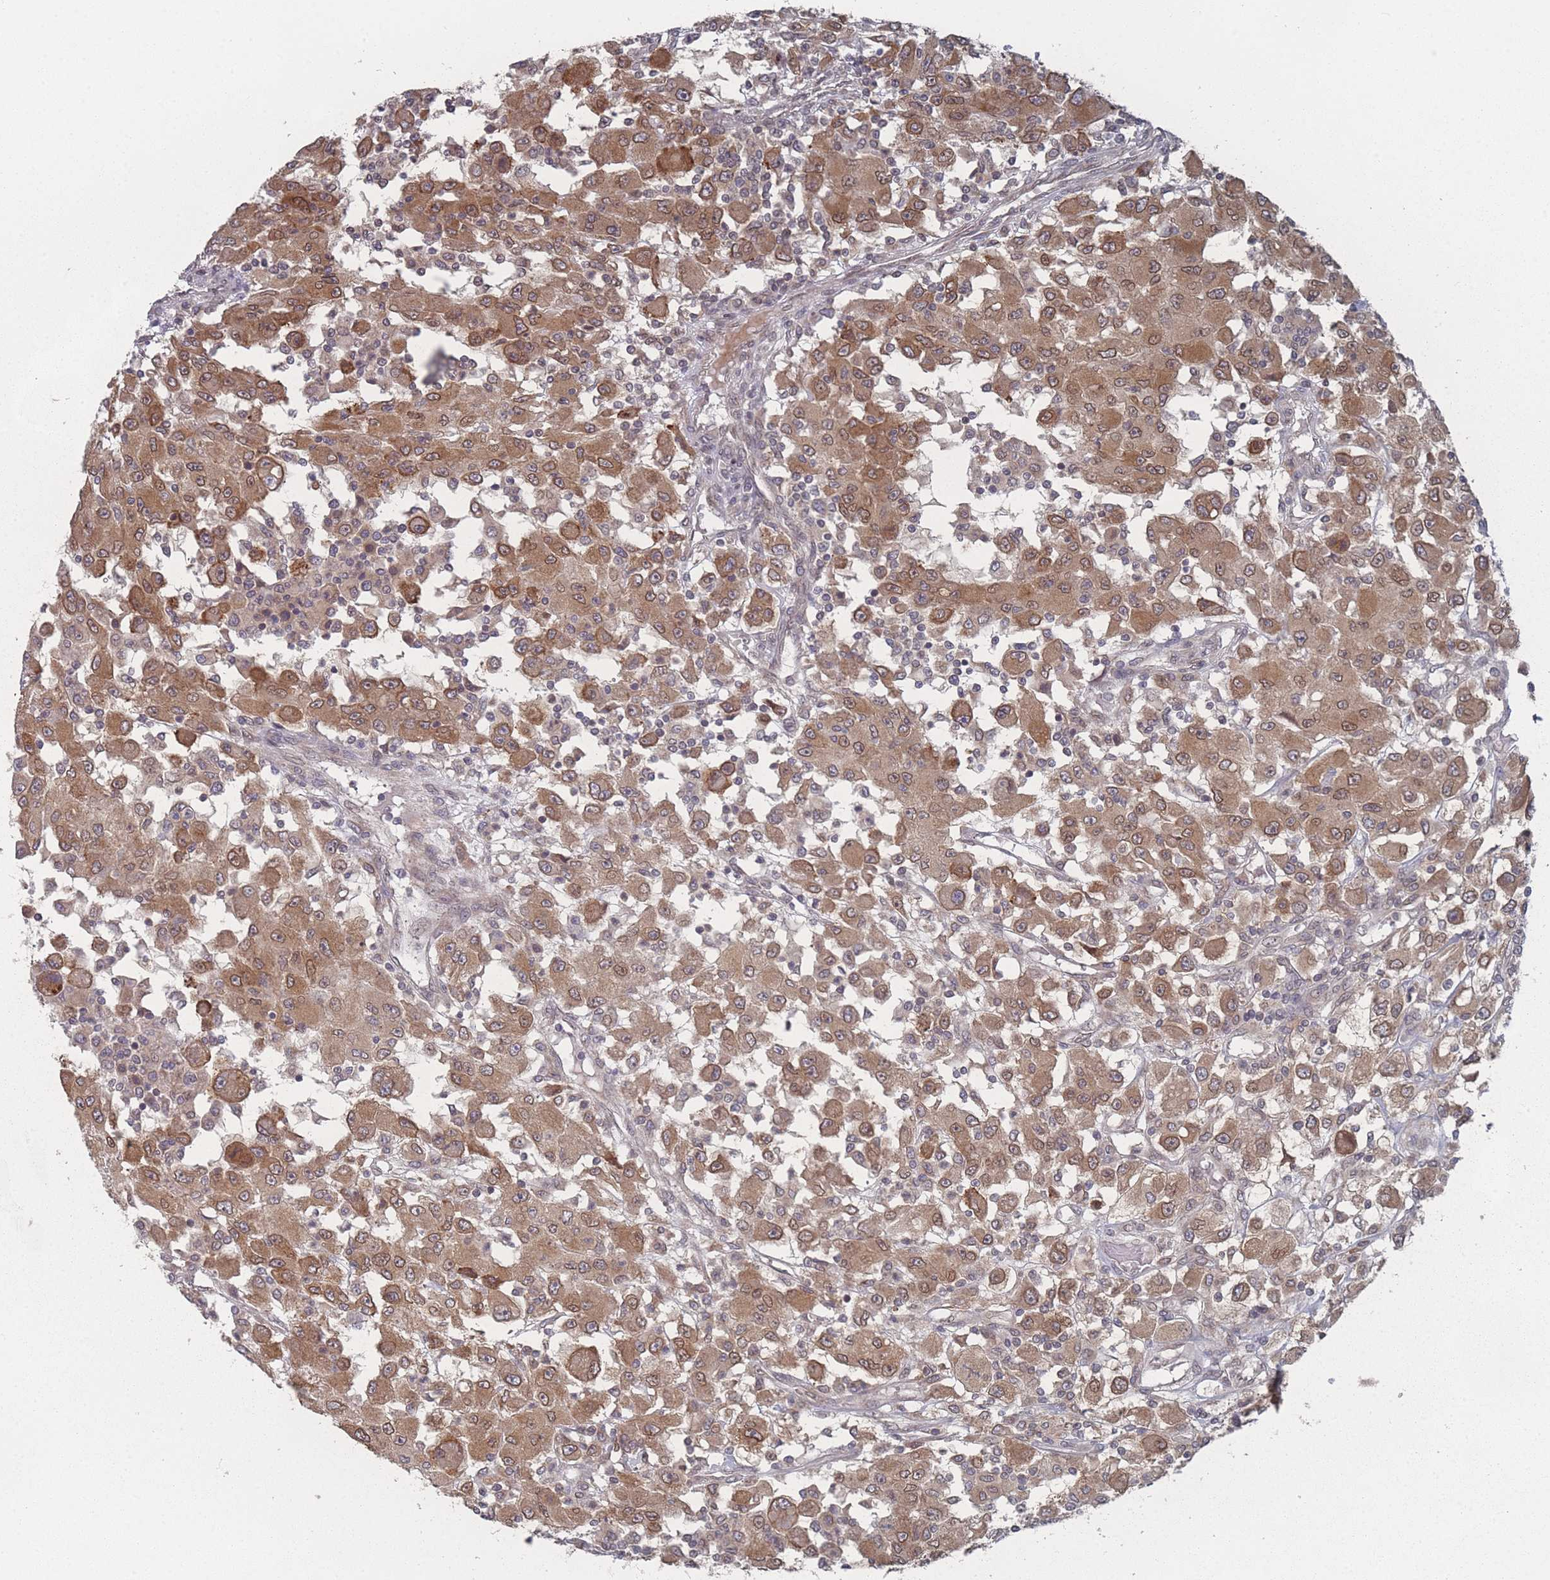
{"staining": {"intensity": "moderate", "quantity": ">75%", "location": "cytoplasmic/membranous,nuclear"}, "tissue": "renal cancer", "cell_type": "Tumor cells", "image_type": "cancer", "snomed": [{"axis": "morphology", "description": "Adenocarcinoma, NOS"}, {"axis": "topography", "description": "Kidney"}], "caption": "Tumor cells show medium levels of moderate cytoplasmic/membranous and nuclear positivity in approximately >75% of cells in renal adenocarcinoma.", "gene": "TBC1D25", "patient": {"sex": "female", "age": 67}}